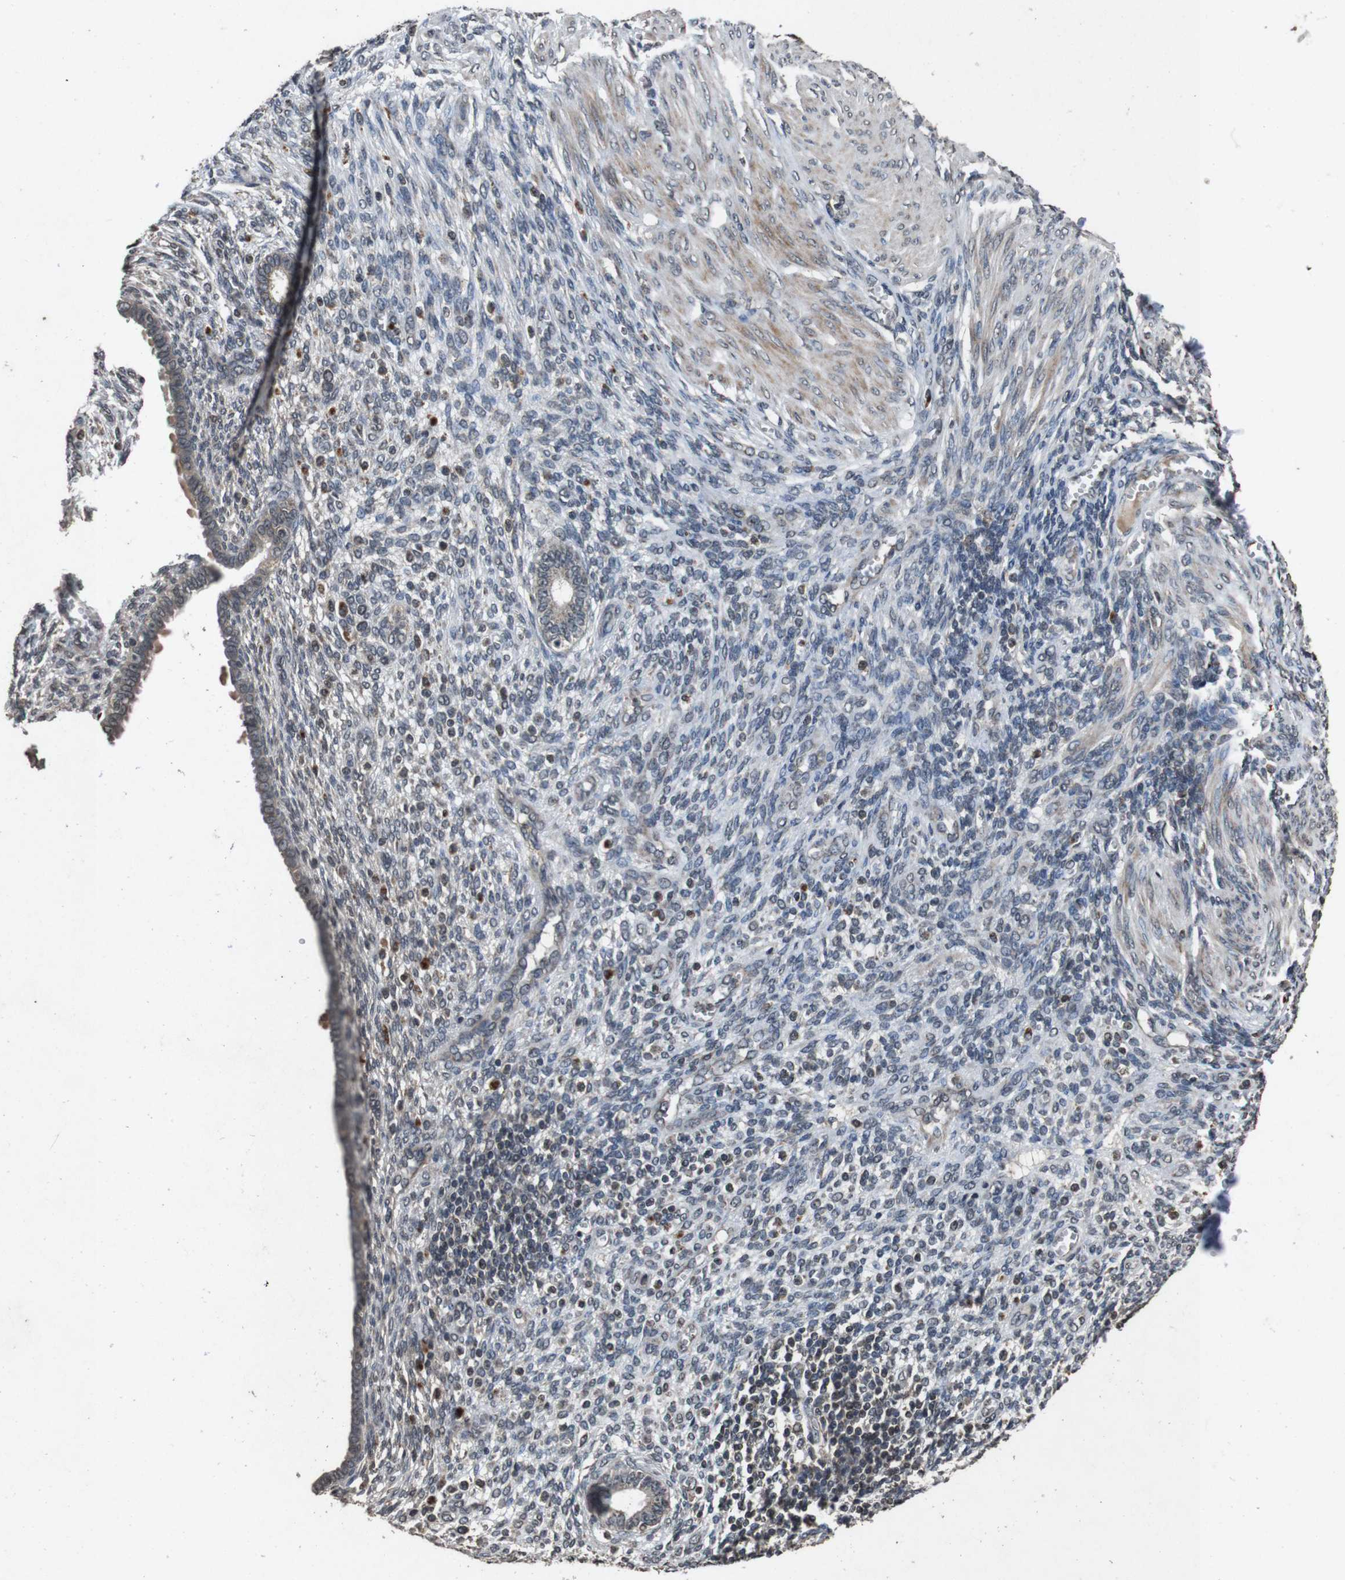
{"staining": {"intensity": "moderate", "quantity": "<25%", "location": "cytoplasmic/membranous"}, "tissue": "endometrium", "cell_type": "Cells in endometrial stroma", "image_type": "normal", "snomed": [{"axis": "morphology", "description": "Normal tissue, NOS"}, {"axis": "topography", "description": "Endometrium"}], "caption": "About <25% of cells in endometrial stroma in unremarkable endometrium demonstrate moderate cytoplasmic/membranous protein staining as visualized by brown immunohistochemical staining.", "gene": "SORL1", "patient": {"sex": "female", "age": 72}}